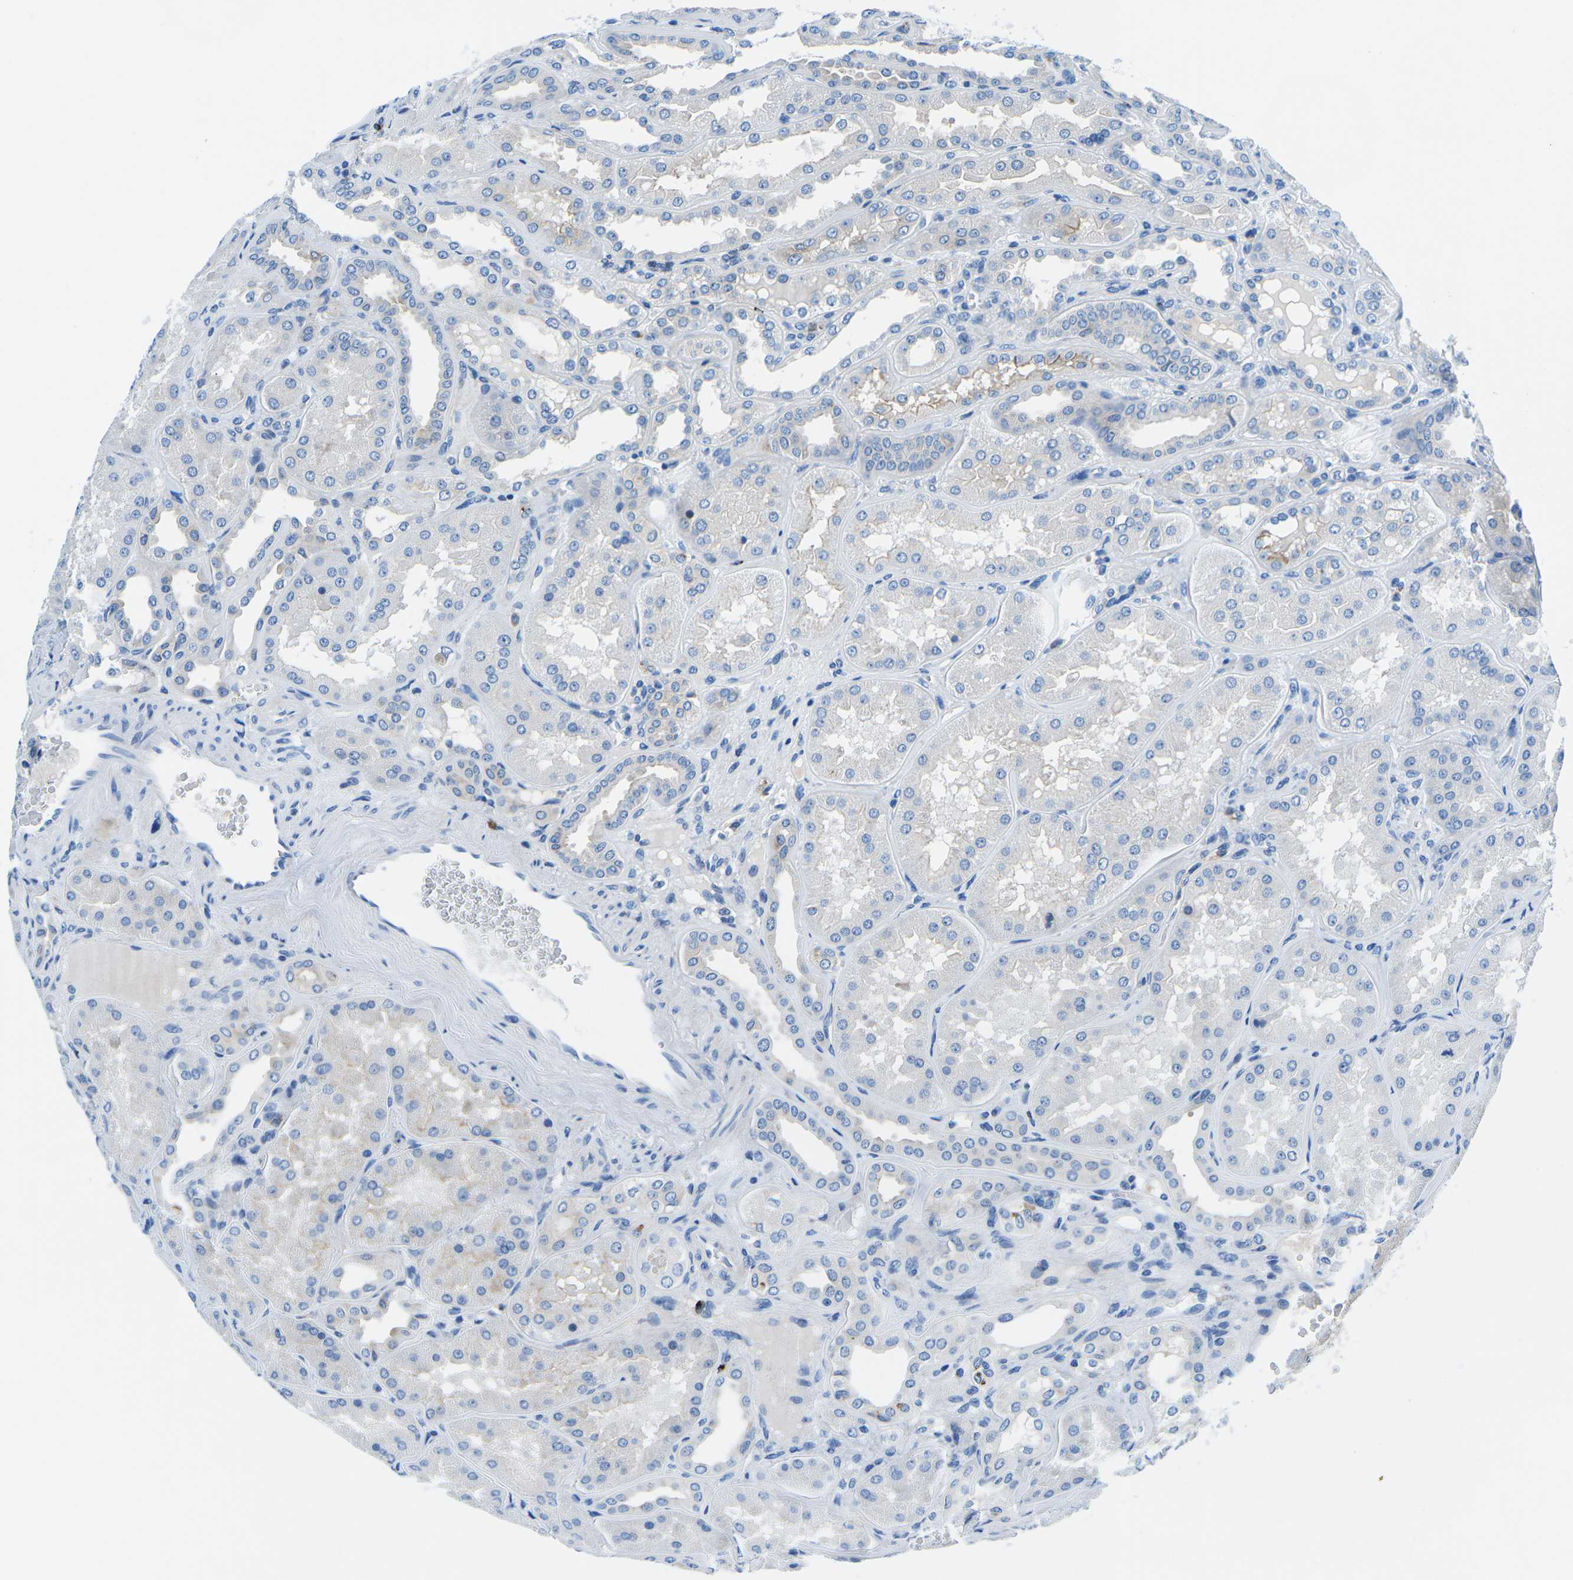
{"staining": {"intensity": "negative", "quantity": "none", "location": "none"}, "tissue": "kidney", "cell_type": "Cells in glomeruli", "image_type": "normal", "snomed": [{"axis": "morphology", "description": "Normal tissue, NOS"}, {"axis": "topography", "description": "Kidney"}], "caption": "Kidney stained for a protein using immunohistochemistry demonstrates no staining cells in glomeruli.", "gene": "MC4R", "patient": {"sex": "female", "age": 56}}